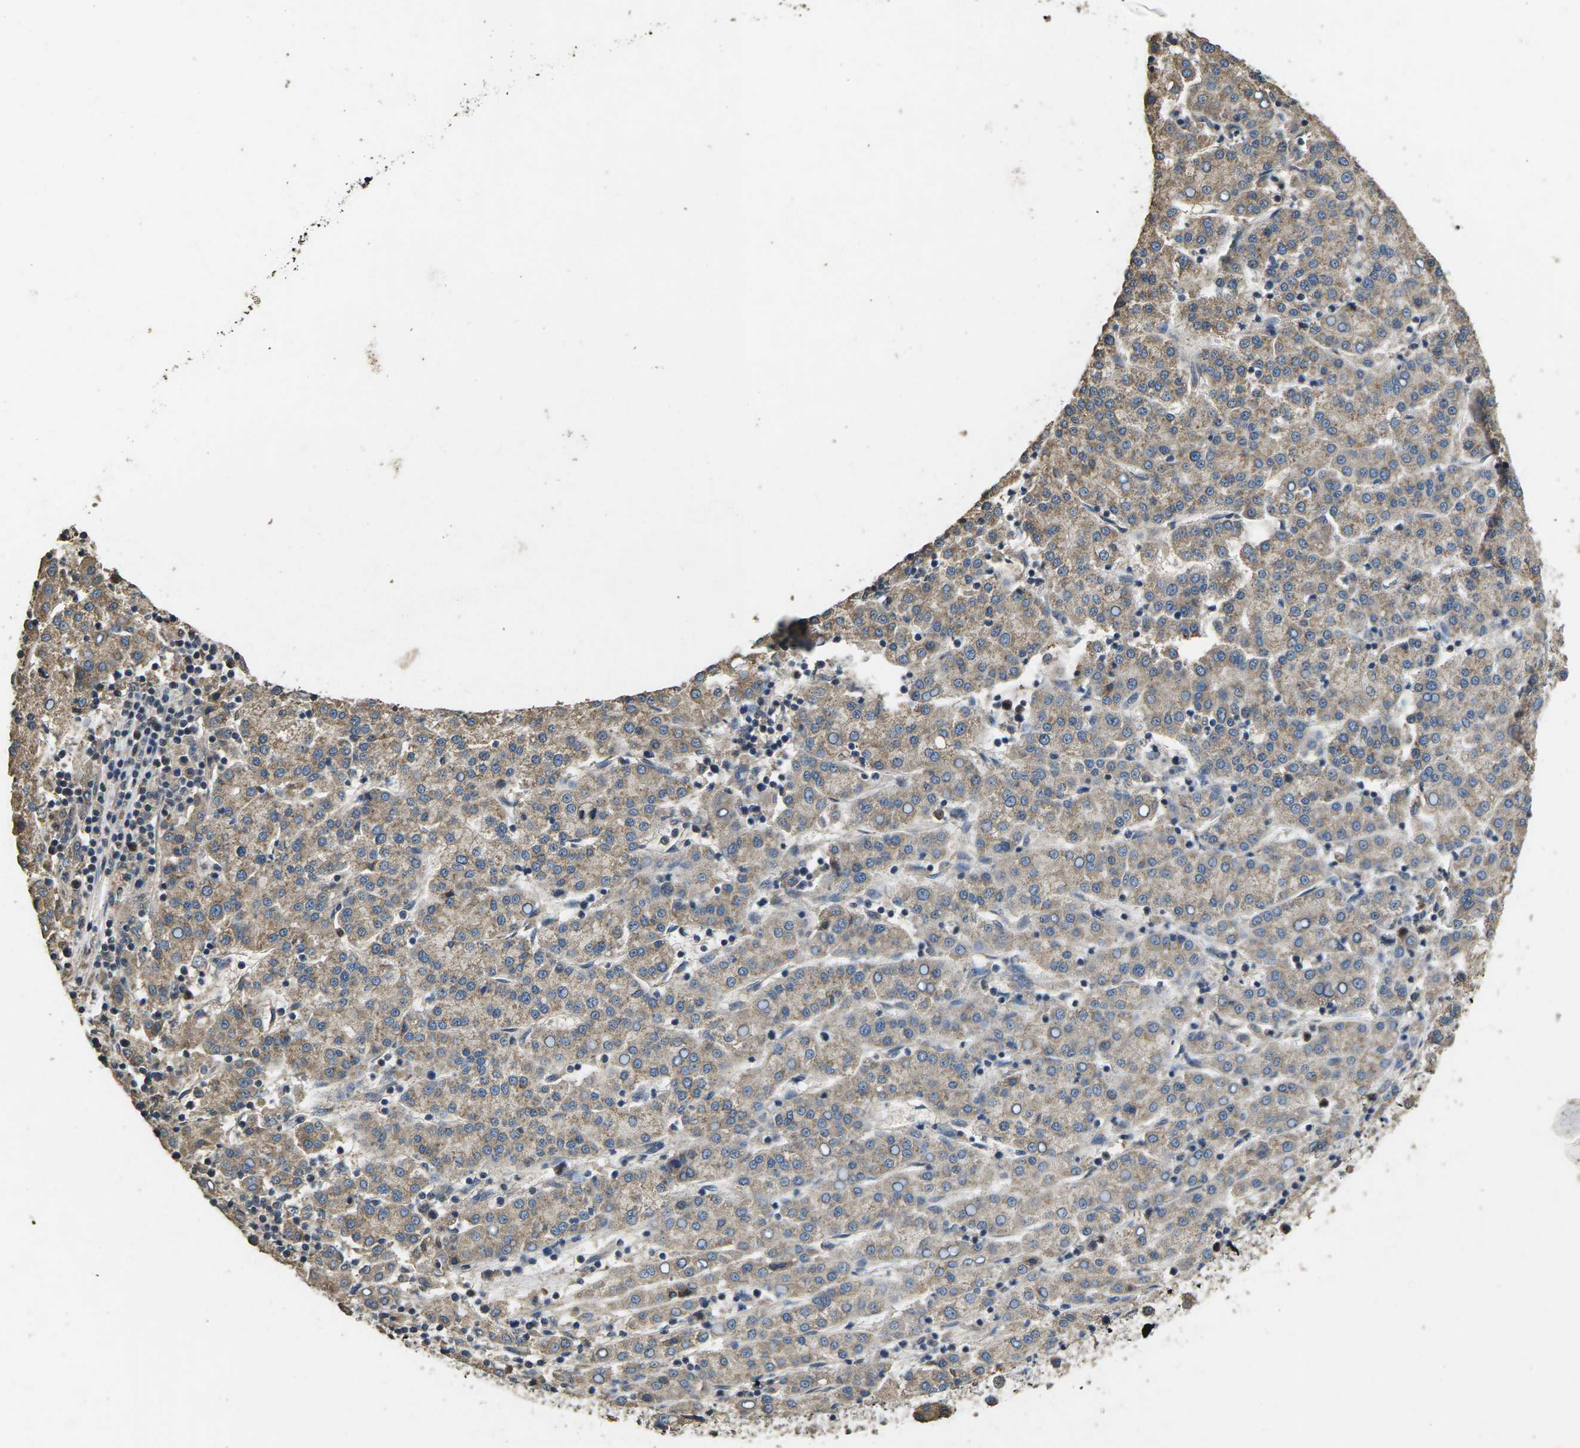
{"staining": {"intensity": "weak", "quantity": "25%-75%", "location": "cytoplasmic/membranous"}, "tissue": "liver cancer", "cell_type": "Tumor cells", "image_type": "cancer", "snomed": [{"axis": "morphology", "description": "Carcinoma, Hepatocellular, NOS"}, {"axis": "topography", "description": "Liver"}], "caption": "A photomicrograph of hepatocellular carcinoma (liver) stained for a protein reveals weak cytoplasmic/membranous brown staining in tumor cells.", "gene": "B4GAT1", "patient": {"sex": "female", "age": 58}}